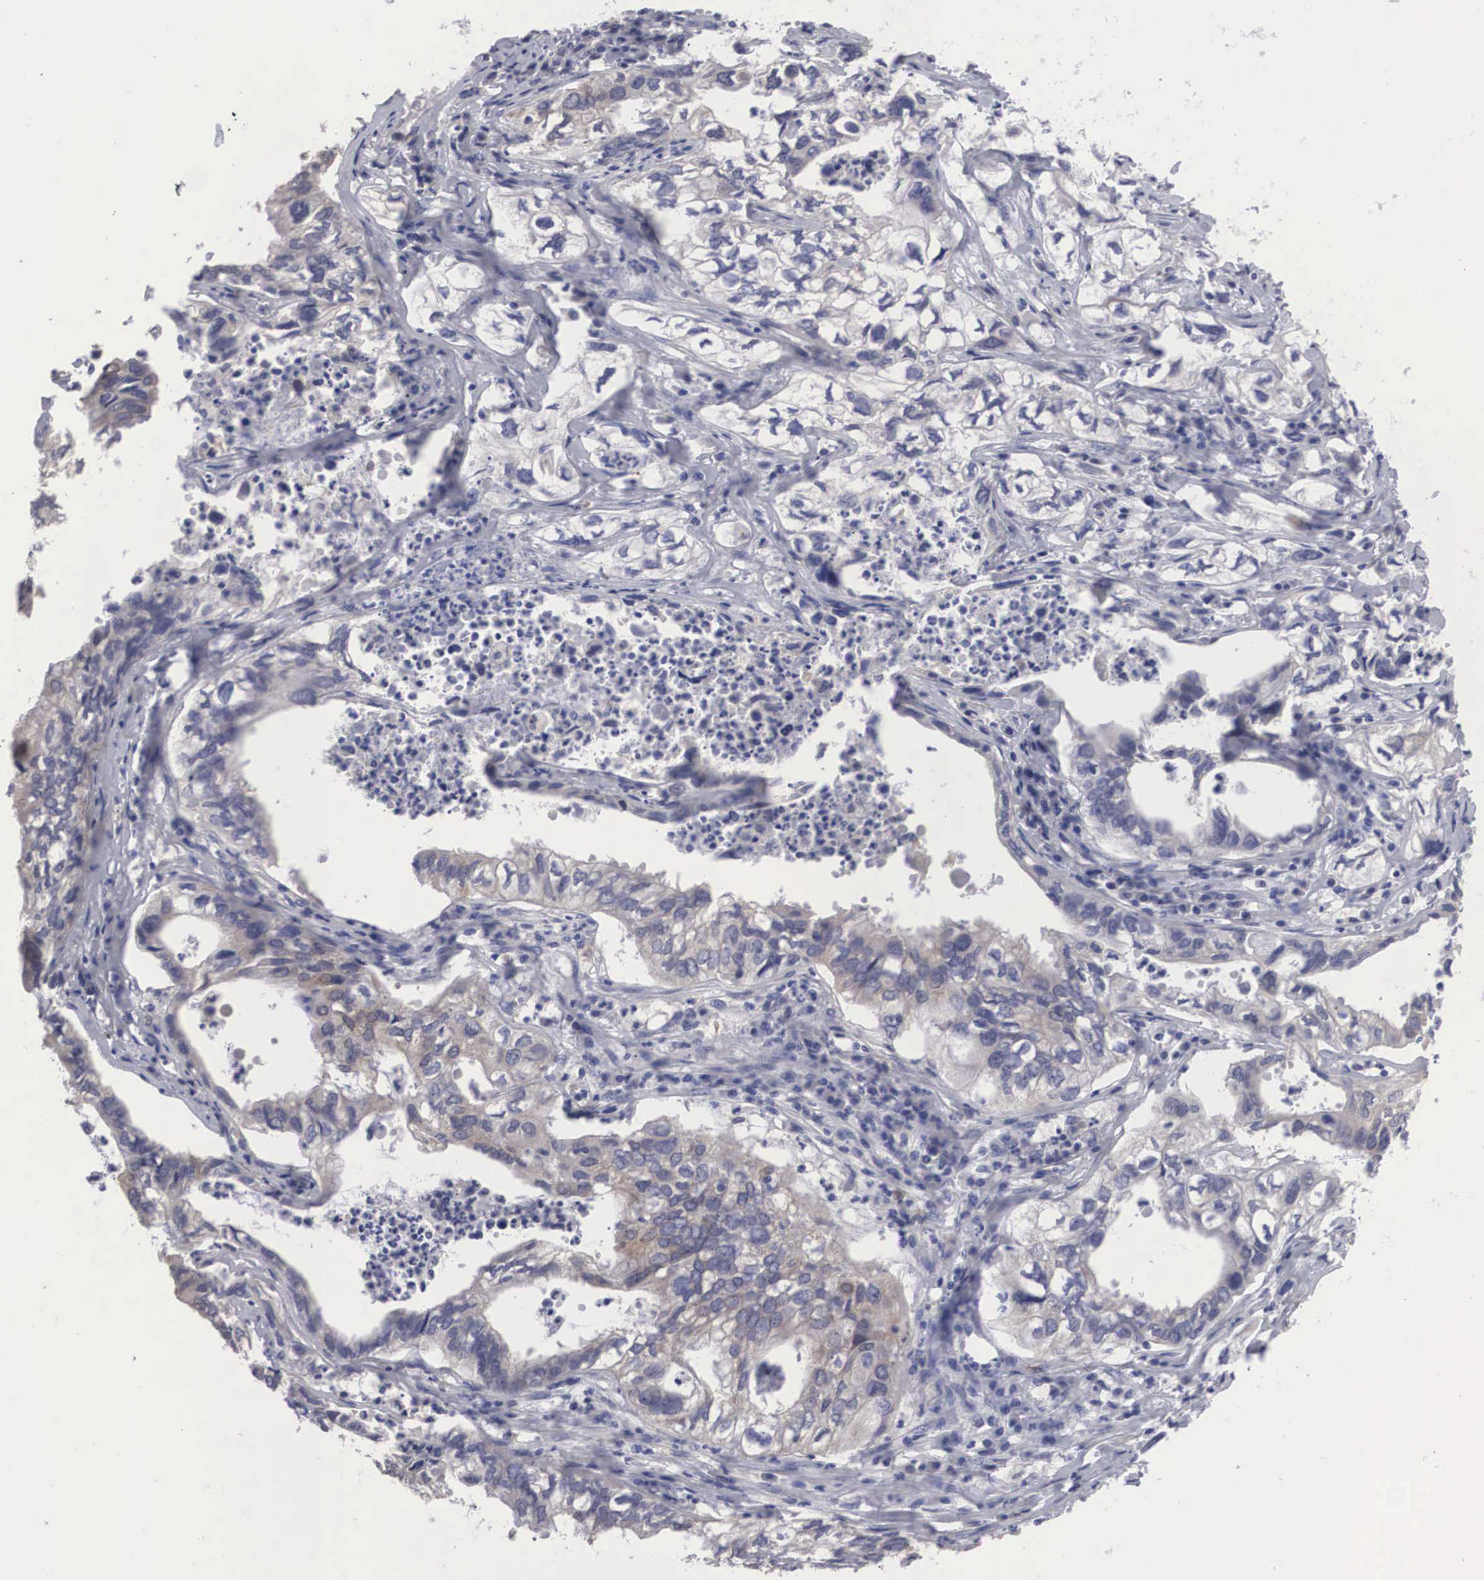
{"staining": {"intensity": "weak", "quantity": "25%-75%", "location": "cytoplasmic/membranous"}, "tissue": "lung cancer", "cell_type": "Tumor cells", "image_type": "cancer", "snomed": [{"axis": "morphology", "description": "Adenocarcinoma, NOS"}, {"axis": "topography", "description": "Lung"}], "caption": "Tumor cells demonstrate weak cytoplasmic/membranous positivity in approximately 25%-75% of cells in lung cancer. Nuclei are stained in blue.", "gene": "HMOX1", "patient": {"sex": "male", "age": 48}}